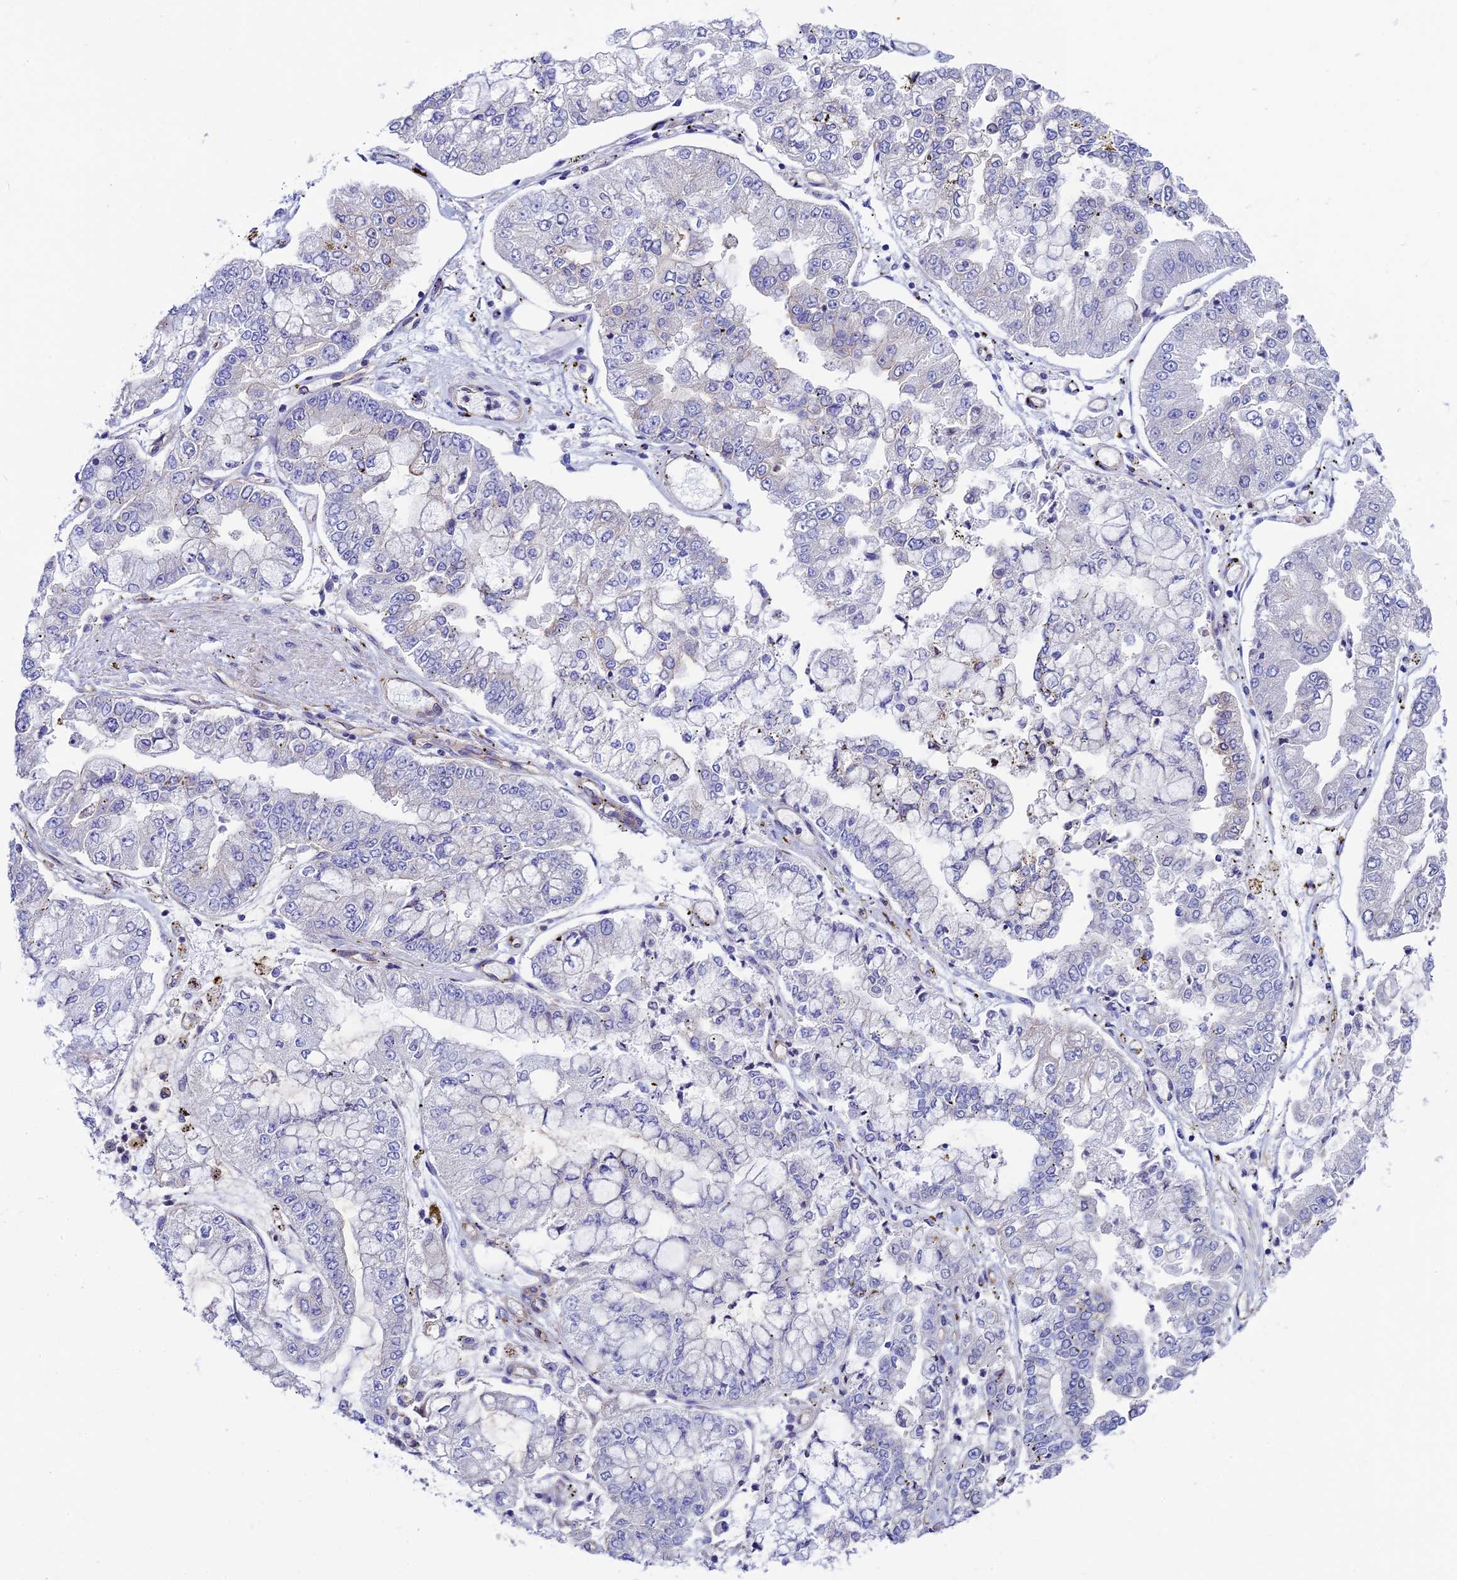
{"staining": {"intensity": "negative", "quantity": "none", "location": "none"}, "tissue": "stomach cancer", "cell_type": "Tumor cells", "image_type": "cancer", "snomed": [{"axis": "morphology", "description": "Adenocarcinoma, NOS"}, {"axis": "topography", "description": "Stomach"}], "caption": "The photomicrograph shows no staining of tumor cells in stomach cancer.", "gene": "PPFIA3", "patient": {"sex": "male", "age": 76}}